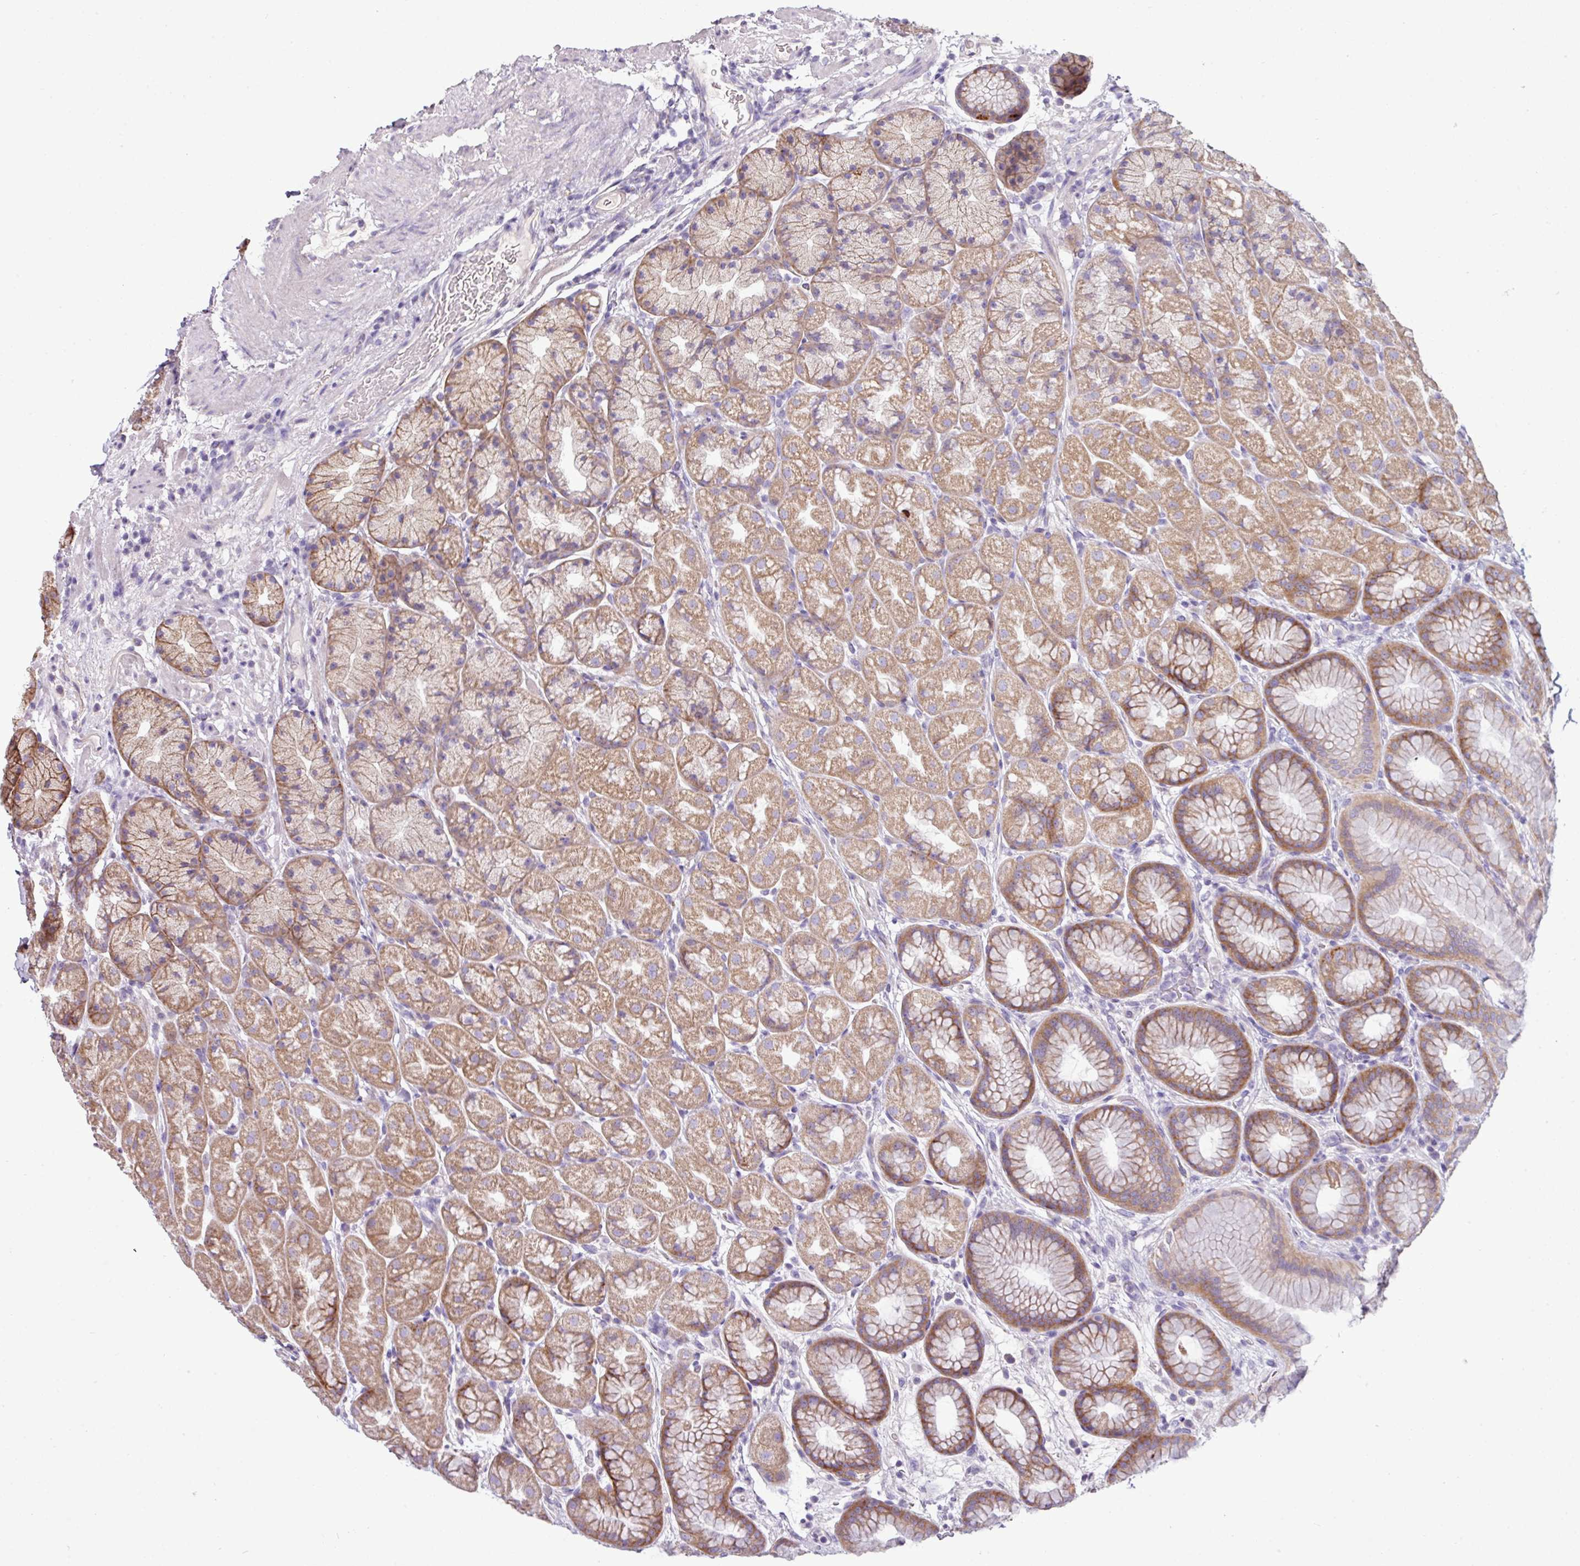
{"staining": {"intensity": "moderate", "quantity": ">75%", "location": "cytoplasmic/membranous"}, "tissue": "stomach", "cell_type": "Glandular cells", "image_type": "normal", "snomed": [{"axis": "morphology", "description": "Normal tissue, NOS"}, {"axis": "topography", "description": "Stomach, lower"}], "caption": "This image displays benign stomach stained with immunohistochemistry to label a protein in brown. The cytoplasmic/membranous of glandular cells show moderate positivity for the protein. Nuclei are counter-stained blue.", "gene": "AGAP4", "patient": {"sex": "male", "age": 67}}